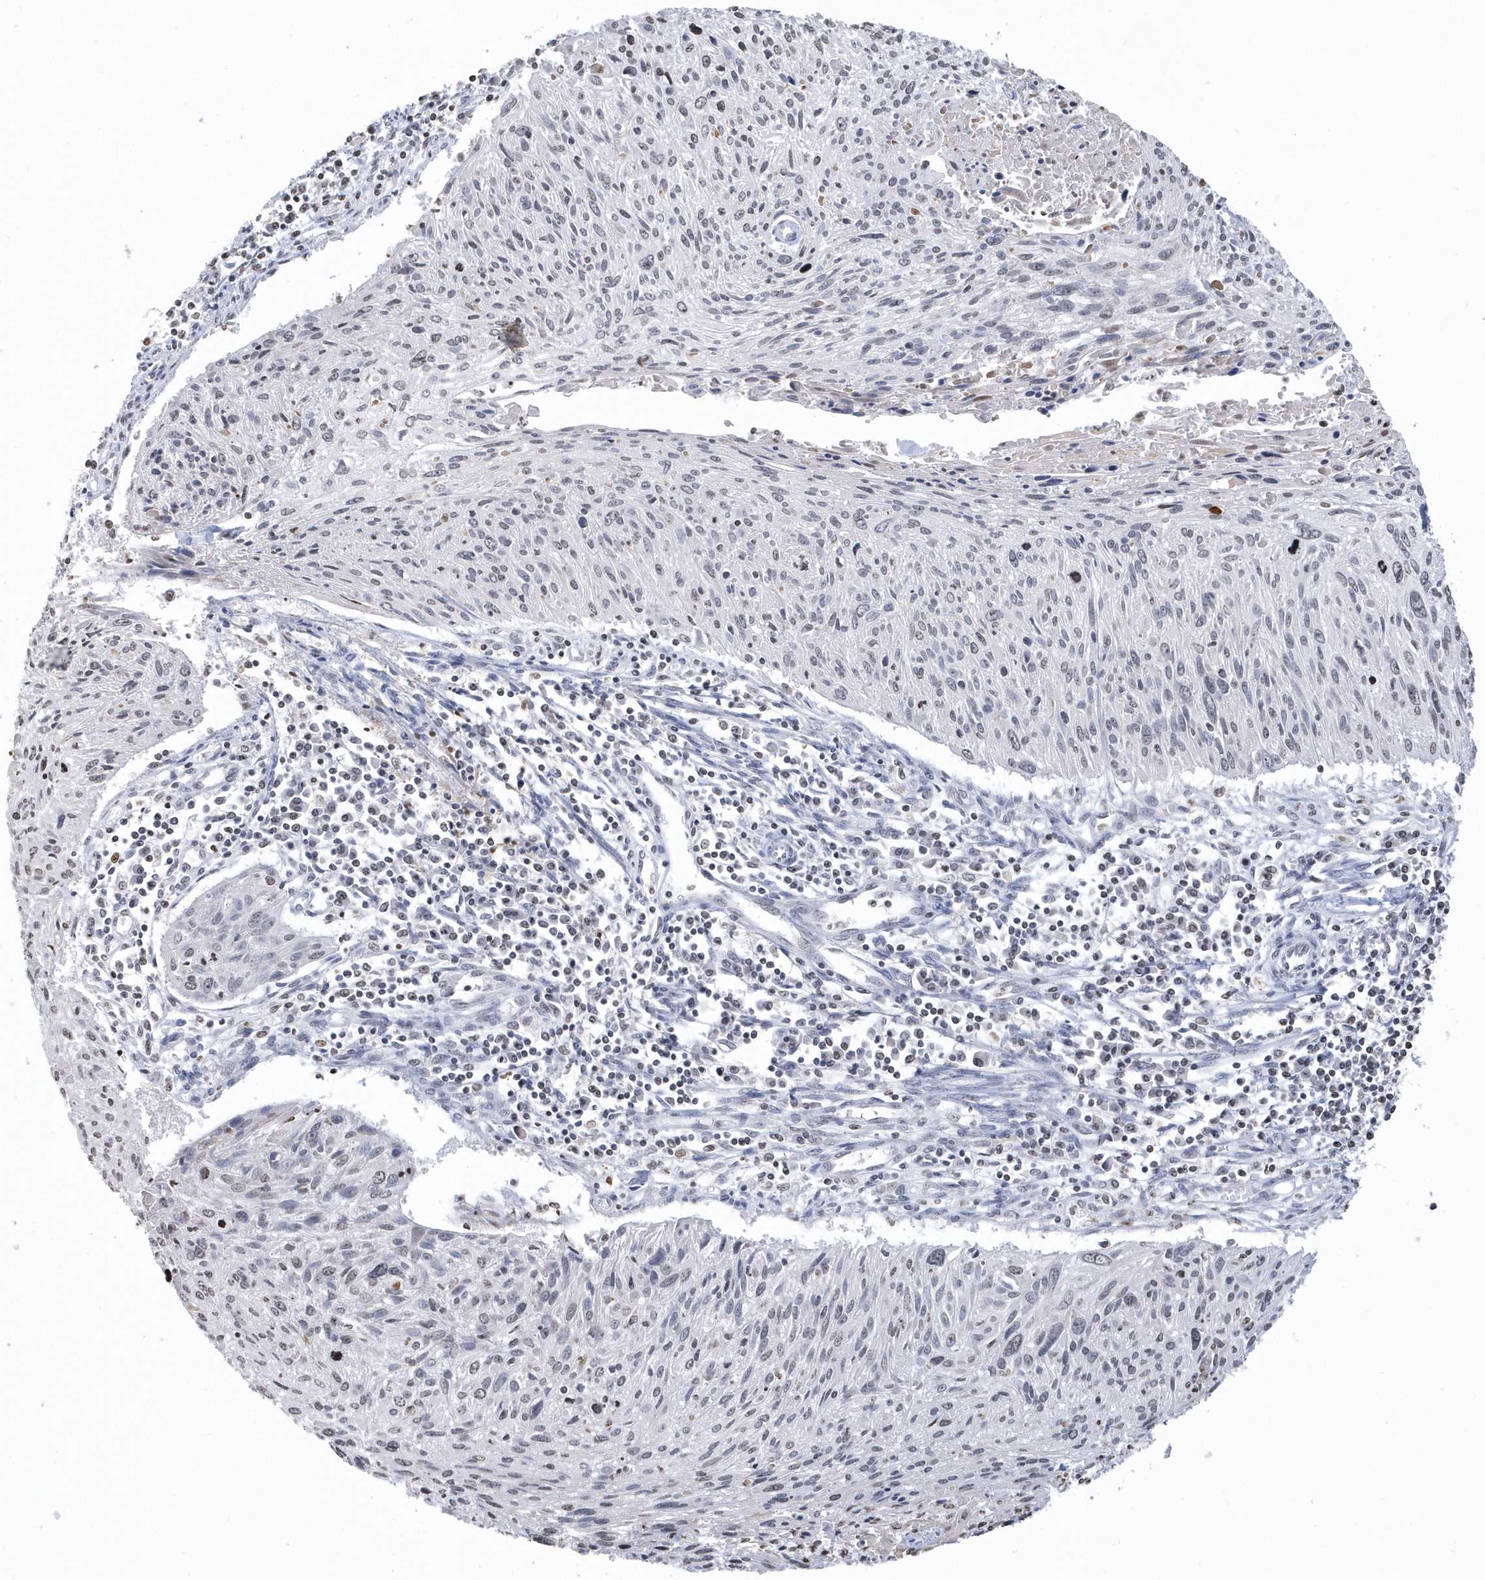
{"staining": {"intensity": "negative", "quantity": "none", "location": "none"}, "tissue": "cervical cancer", "cell_type": "Tumor cells", "image_type": "cancer", "snomed": [{"axis": "morphology", "description": "Squamous cell carcinoma, NOS"}, {"axis": "topography", "description": "Cervix"}], "caption": "Protein analysis of cervical cancer displays no significant expression in tumor cells. The staining was performed using DAB (3,3'-diaminobenzidine) to visualize the protein expression in brown, while the nuclei were stained in blue with hematoxylin (Magnification: 20x).", "gene": "VWA5B2", "patient": {"sex": "female", "age": 51}}